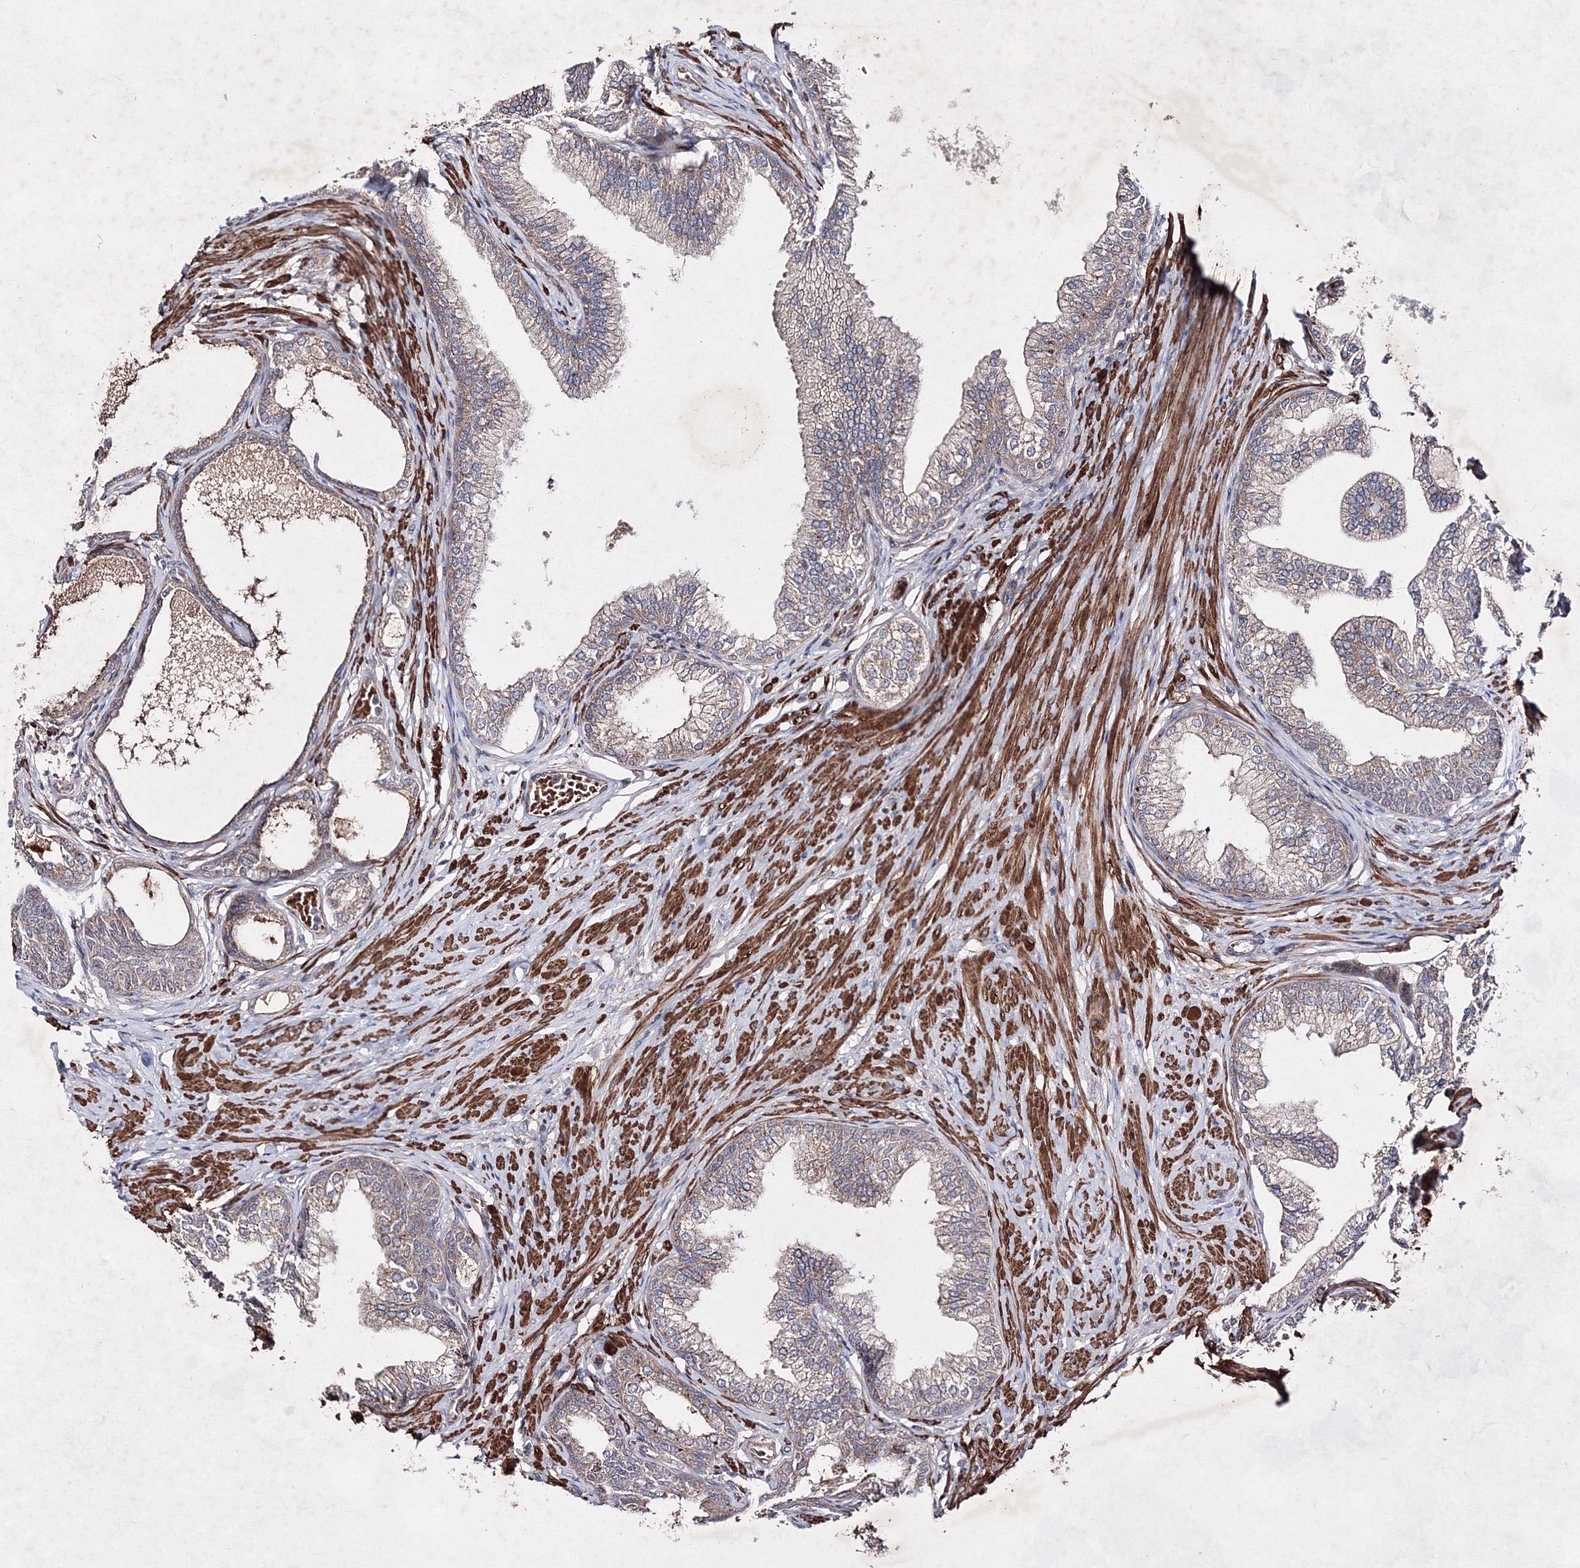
{"staining": {"intensity": "weak", "quantity": "25%-75%", "location": "cytoplasmic/membranous"}, "tissue": "prostate", "cell_type": "Glandular cells", "image_type": "normal", "snomed": [{"axis": "morphology", "description": "Normal tissue, NOS"}, {"axis": "morphology", "description": "Urothelial carcinoma, Low grade"}, {"axis": "topography", "description": "Urinary bladder"}, {"axis": "topography", "description": "Prostate"}], "caption": "Prostate stained with DAB (3,3'-diaminobenzidine) immunohistochemistry (IHC) demonstrates low levels of weak cytoplasmic/membranous positivity in approximately 25%-75% of glandular cells.", "gene": "GFM1", "patient": {"sex": "male", "age": 60}}